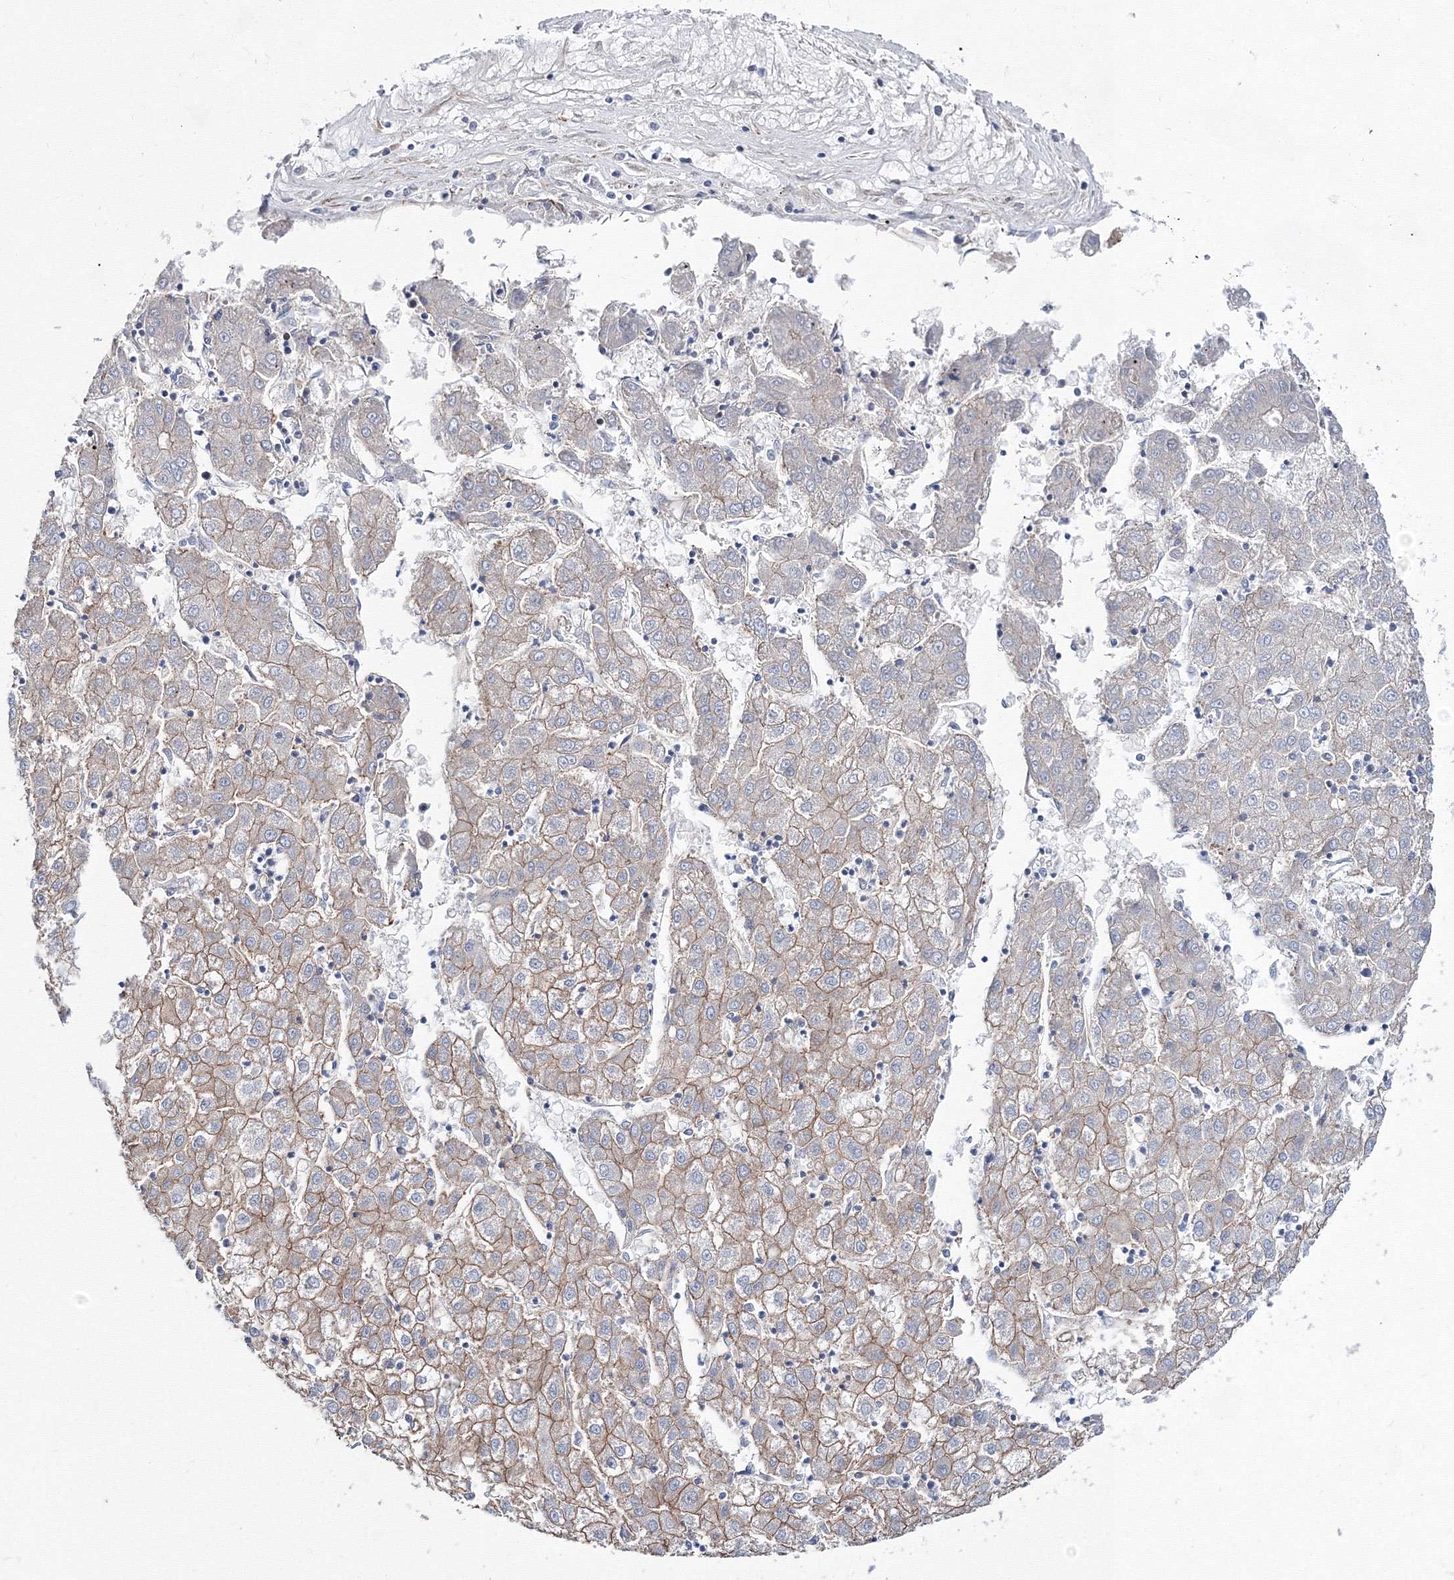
{"staining": {"intensity": "weak", "quantity": ">75%", "location": "cytoplasmic/membranous"}, "tissue": "liver cancer", "cell_type": "Tumor cells", "image_type": "cancer", "snomed": [{"axis": "morphology", "description": "Carcinoma, Hepatocellular, NOS"}, {"axis": "topography", "description": "Liver"}], "caption": "Tumor cells demonstrate low levels of weak cytoplasmic/membranous staining in approximately >75% of cells in human liver cancer. Ihc stains the protein of interest in brown and the nuclei are stained blue.", "gene": "ANKRD37", "patient": {"sex": "male", "age": 72}}